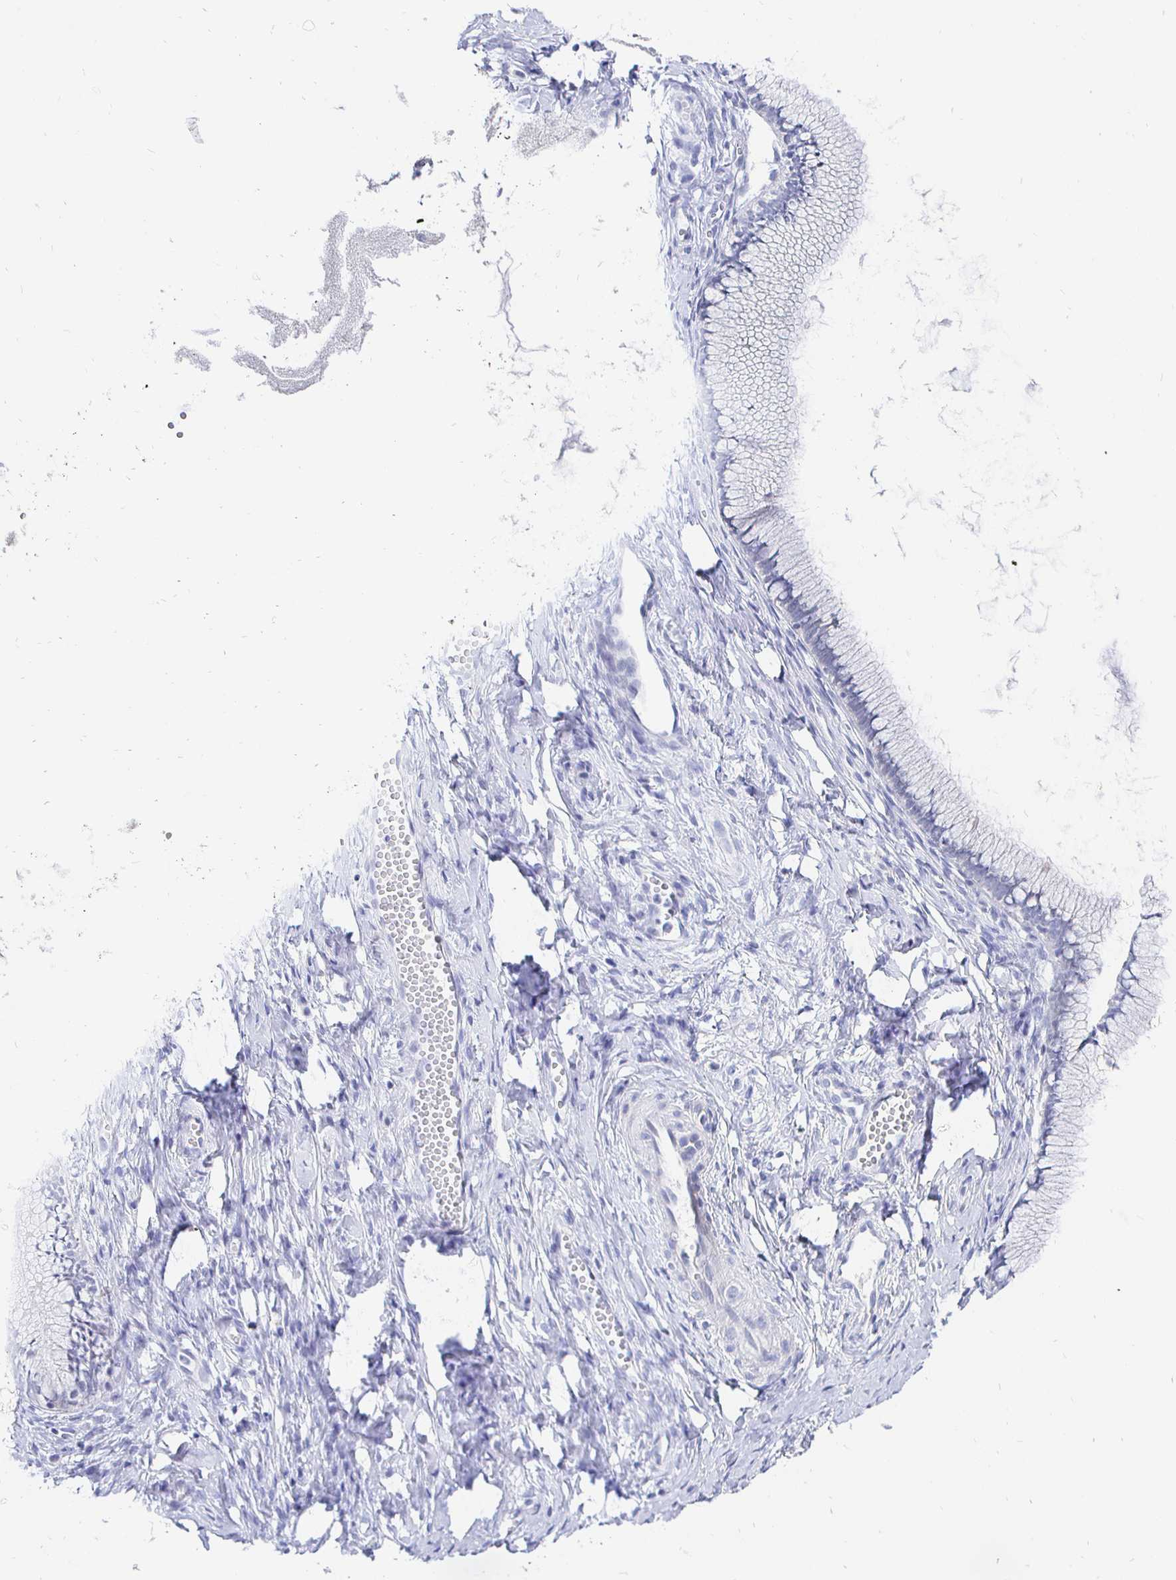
{"staining": {"intensity": "negative", "quantity": "none", "location": "none"}, "tissue": "cervix", "cell_type": "Glandular cells", "image_type": "normal", "snomed": [{"axis": "morphology", "description": "Normal tissue, NOS"}, {"axis": "topography", "description": "Cervix"}], "caption": "Human cervix stained for a protein using IHC exhibits no staining in glandular cells.", "gene": "CR2", "patient": {"sex": "female", "age": 40}}